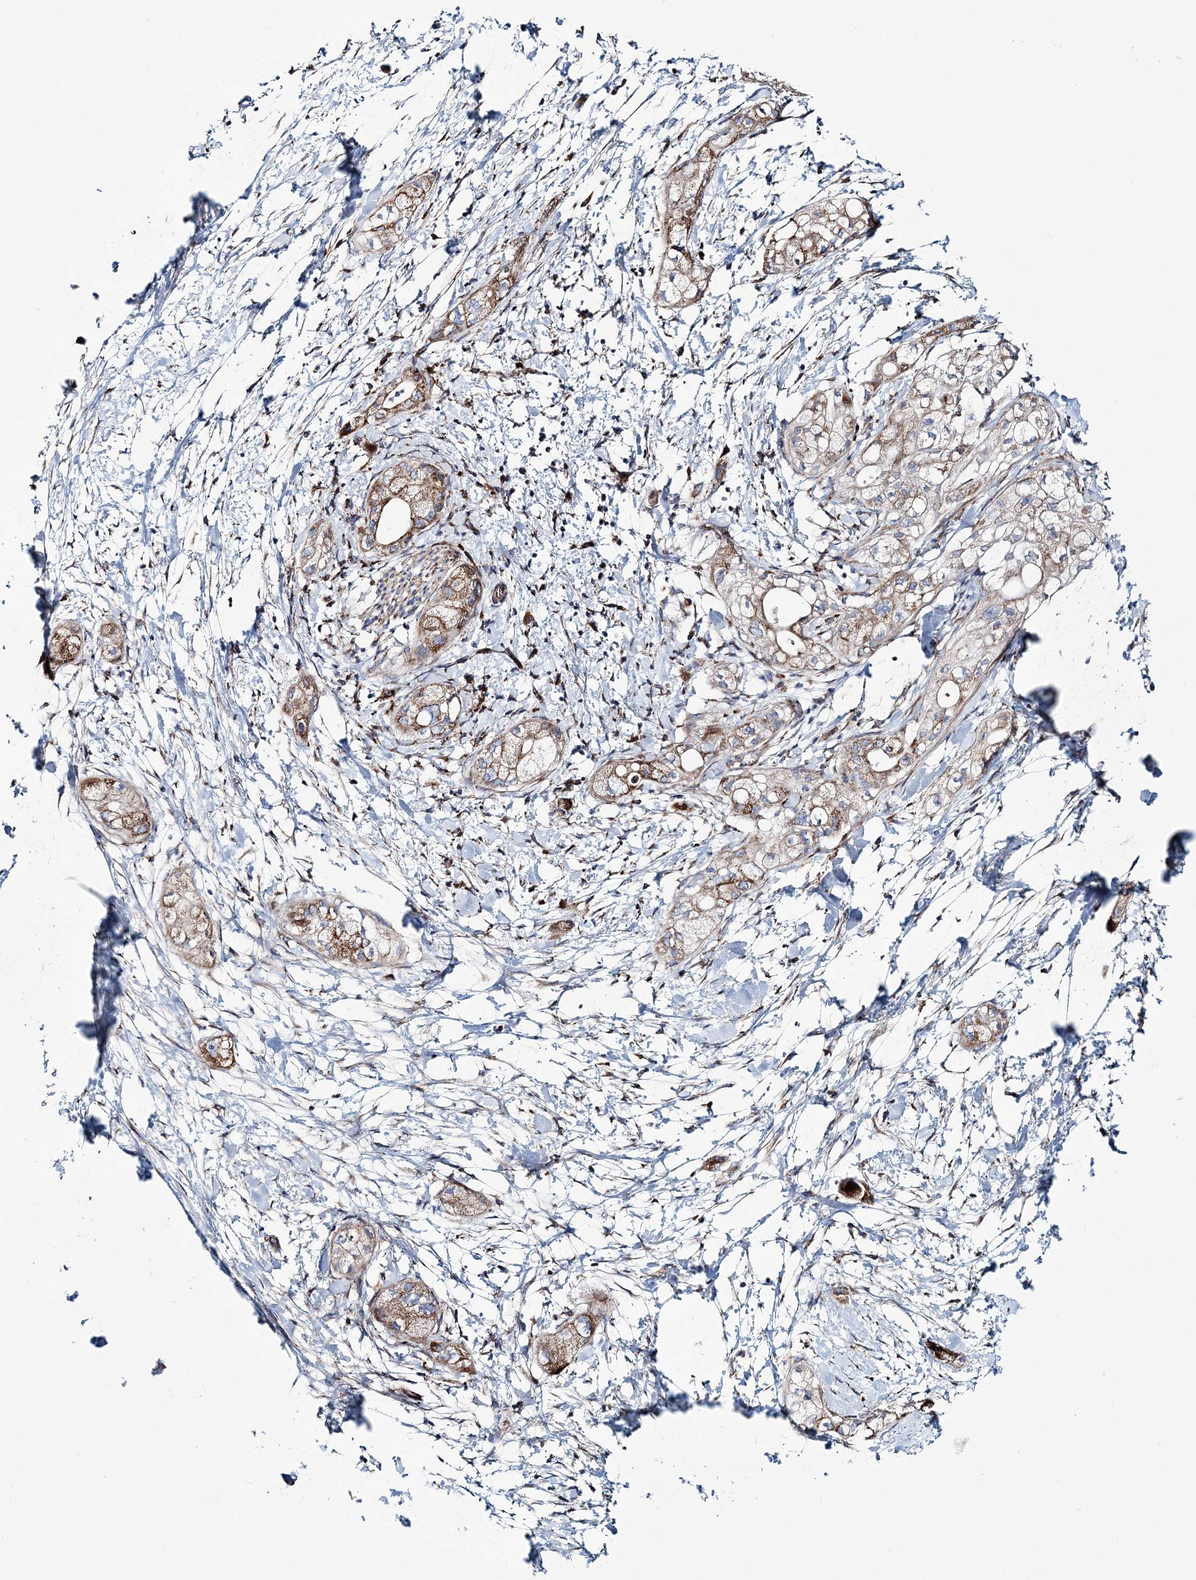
{"staining": {"intensity": "moderate", "quantity": ">75%", "location": "cytoplasmic/membranous"}, "tissue": "pancreatic cancer", "cell_type": "Tumor cells", "image_type": "cancer", "snomed": [{"axis": "morphology", "description": "Adenocarcinoma, NOS"}, {"axis": "topography", "description": "Pancreas"}], "caption": "Moderate cytoplasmic/membranous positivity for a protein is seen in about >75% of tumor cells of pancreatic adenocarcinoma using immunohistochemistry (IHC).", "gene": "ARHGAP6", "patient": {"sex": "male", "age": 58}}